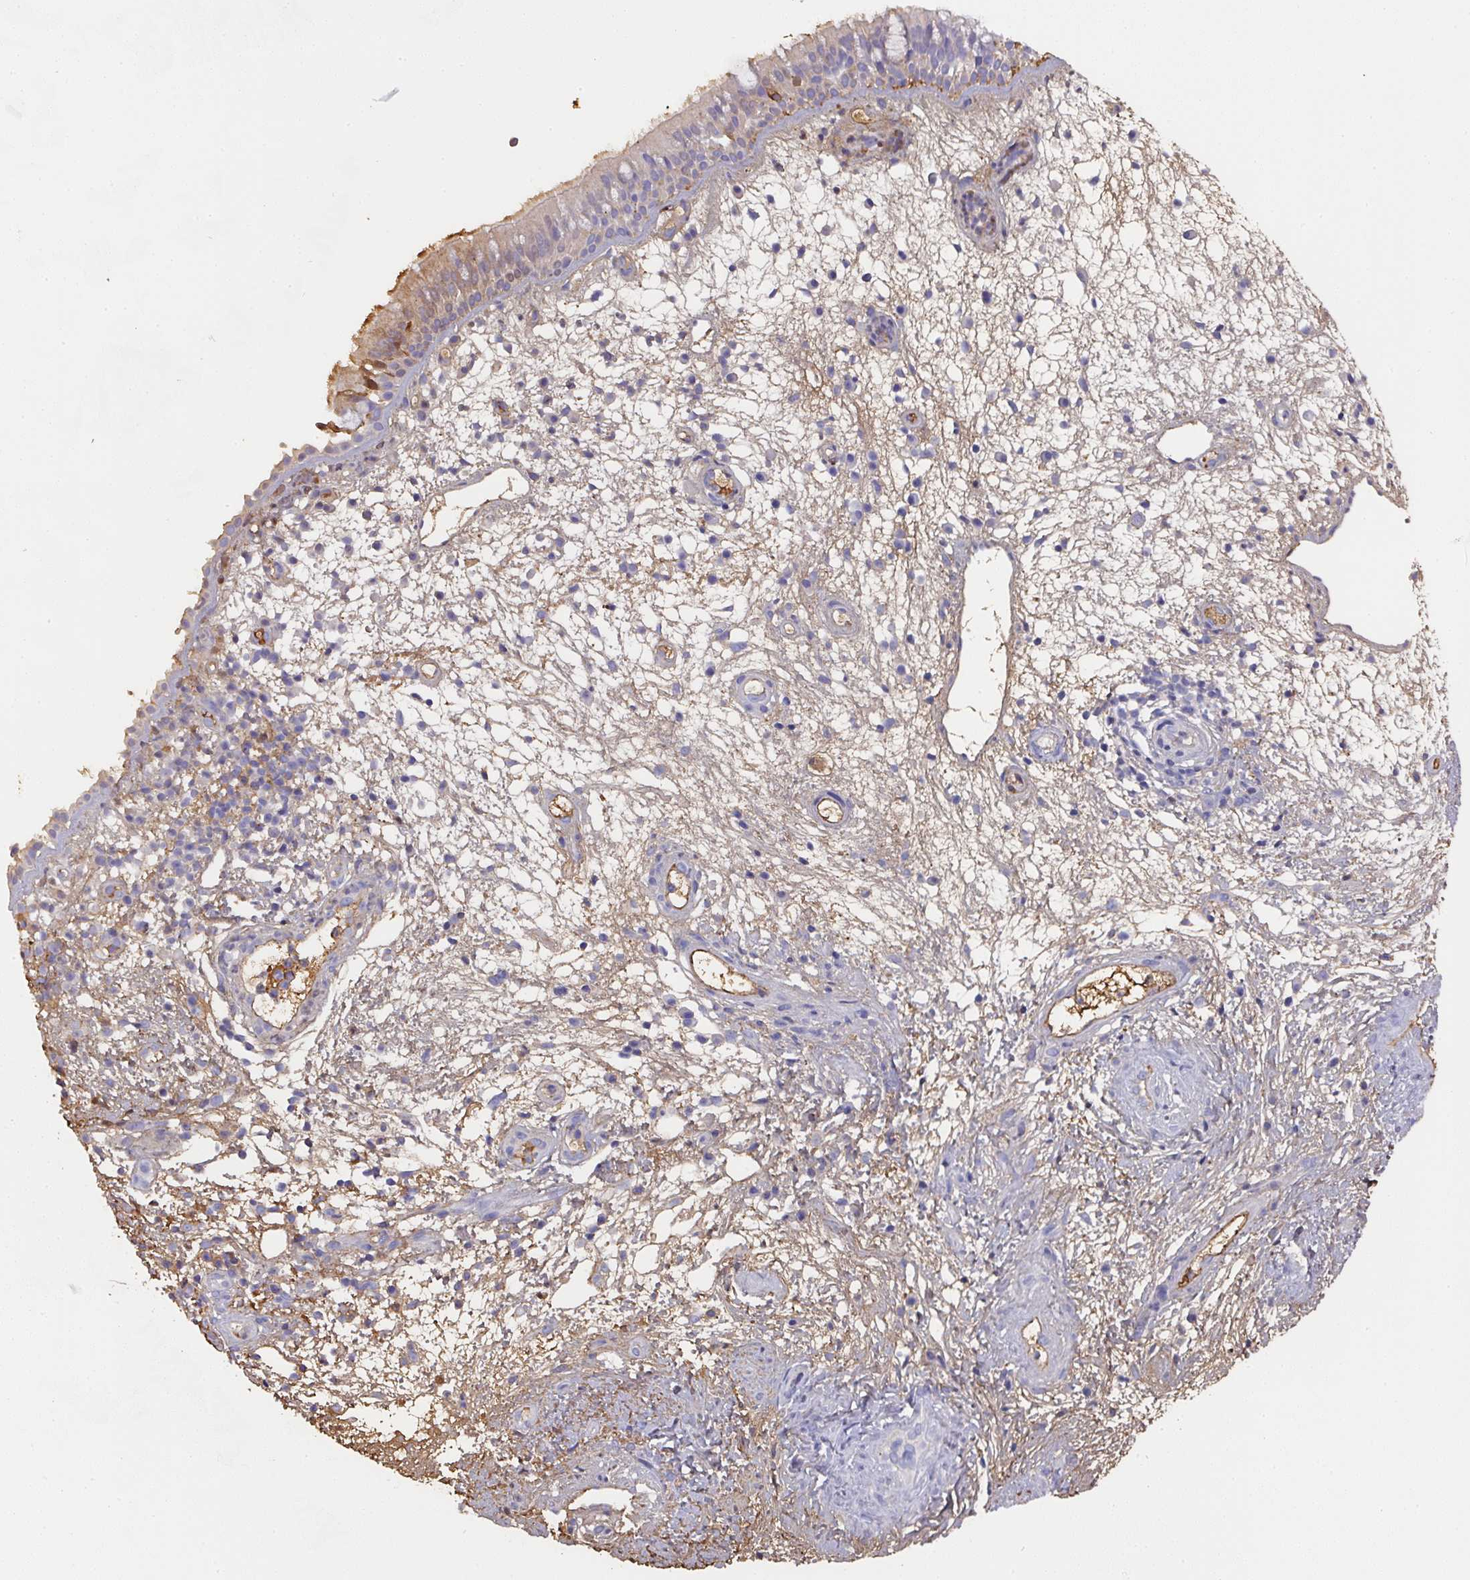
{"staining": {"intensity": "moderate", "quantity": "<25%", "location": "cytoplasmic/membranous"}, "tissue": "nasopharynx", "cell_type": "Respiratory epithelial cells", "image_type": "normal", "snomed": [{"axis": "morphology", "description": "Normal tissue, NOS"}, {"axis": "morphology", "description": "Inflammation, NOS"}, {"axis": "topography", "description": "Nasopharynx"}], "caption": "IHC micrograph of unremarkable nasopharynx: human nasopharynx stained using immunohistochemistry shows low levels of moderate protein expression localized specifically in the cytoplasmic/membranous of respiratory epithelial cells, appearing as a cytoplasmic/membranous brown color.", "gene": "ALB", "patient": {"sex": "male", "age": 54}}